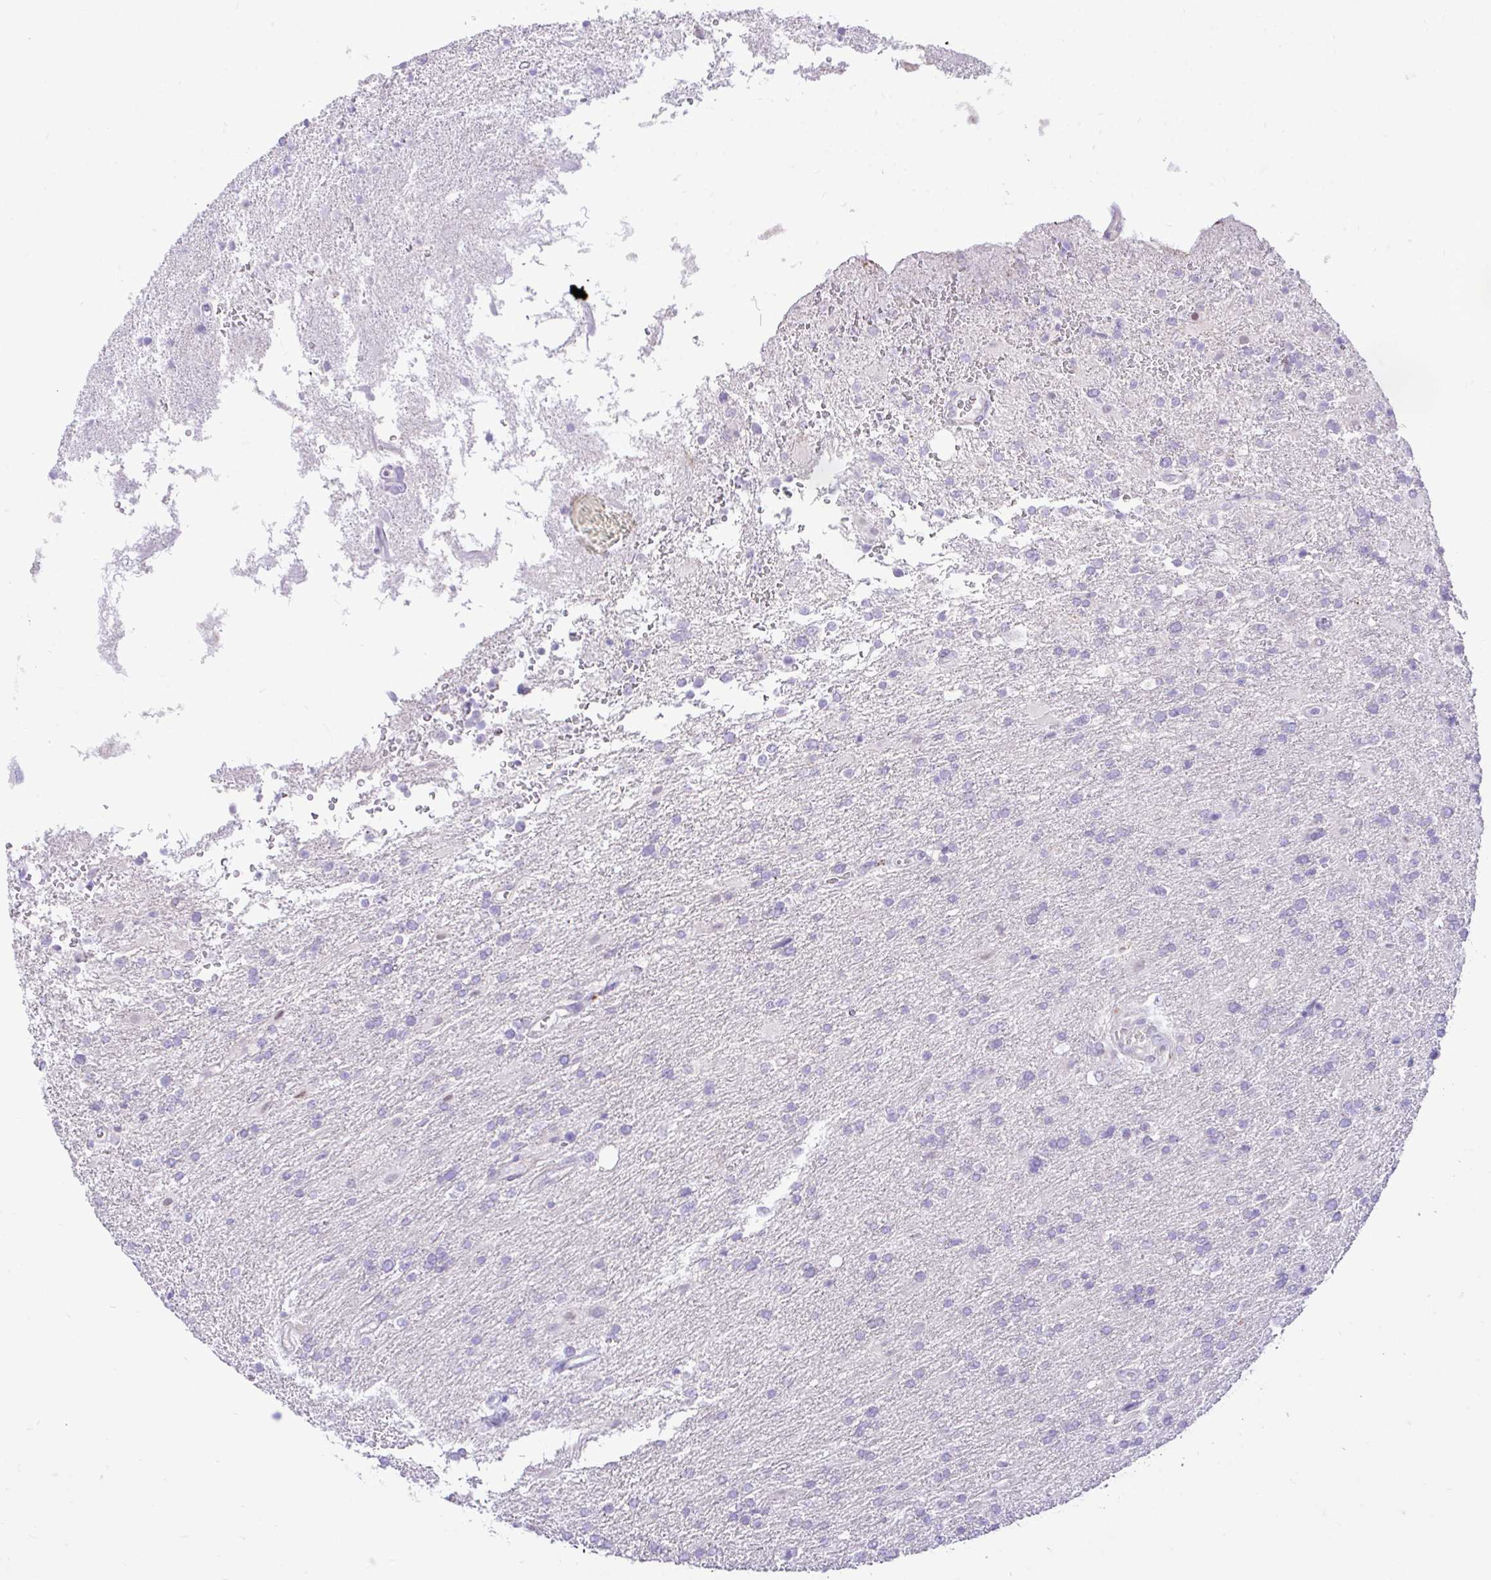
{"staining": {"intensity": "negative", "quantity": "none", "location": "none"}, "tissue": "glioma", "cell_type": "Tumor cells", "image_type": "cancer", "snomed": [{"axis": "morphology", "description": "Glioma, malignant, High grade"}, {"axis": "topography", "description": "Brain"}], "caption": "High magnification brightfield microscopy of glioma stained with DAB (brown) and counterstained with hematoxylin (blue): tumor cells show no significant staining.", "gene": "ZNF101", "patient": {"sex": "male", "age": 56}}